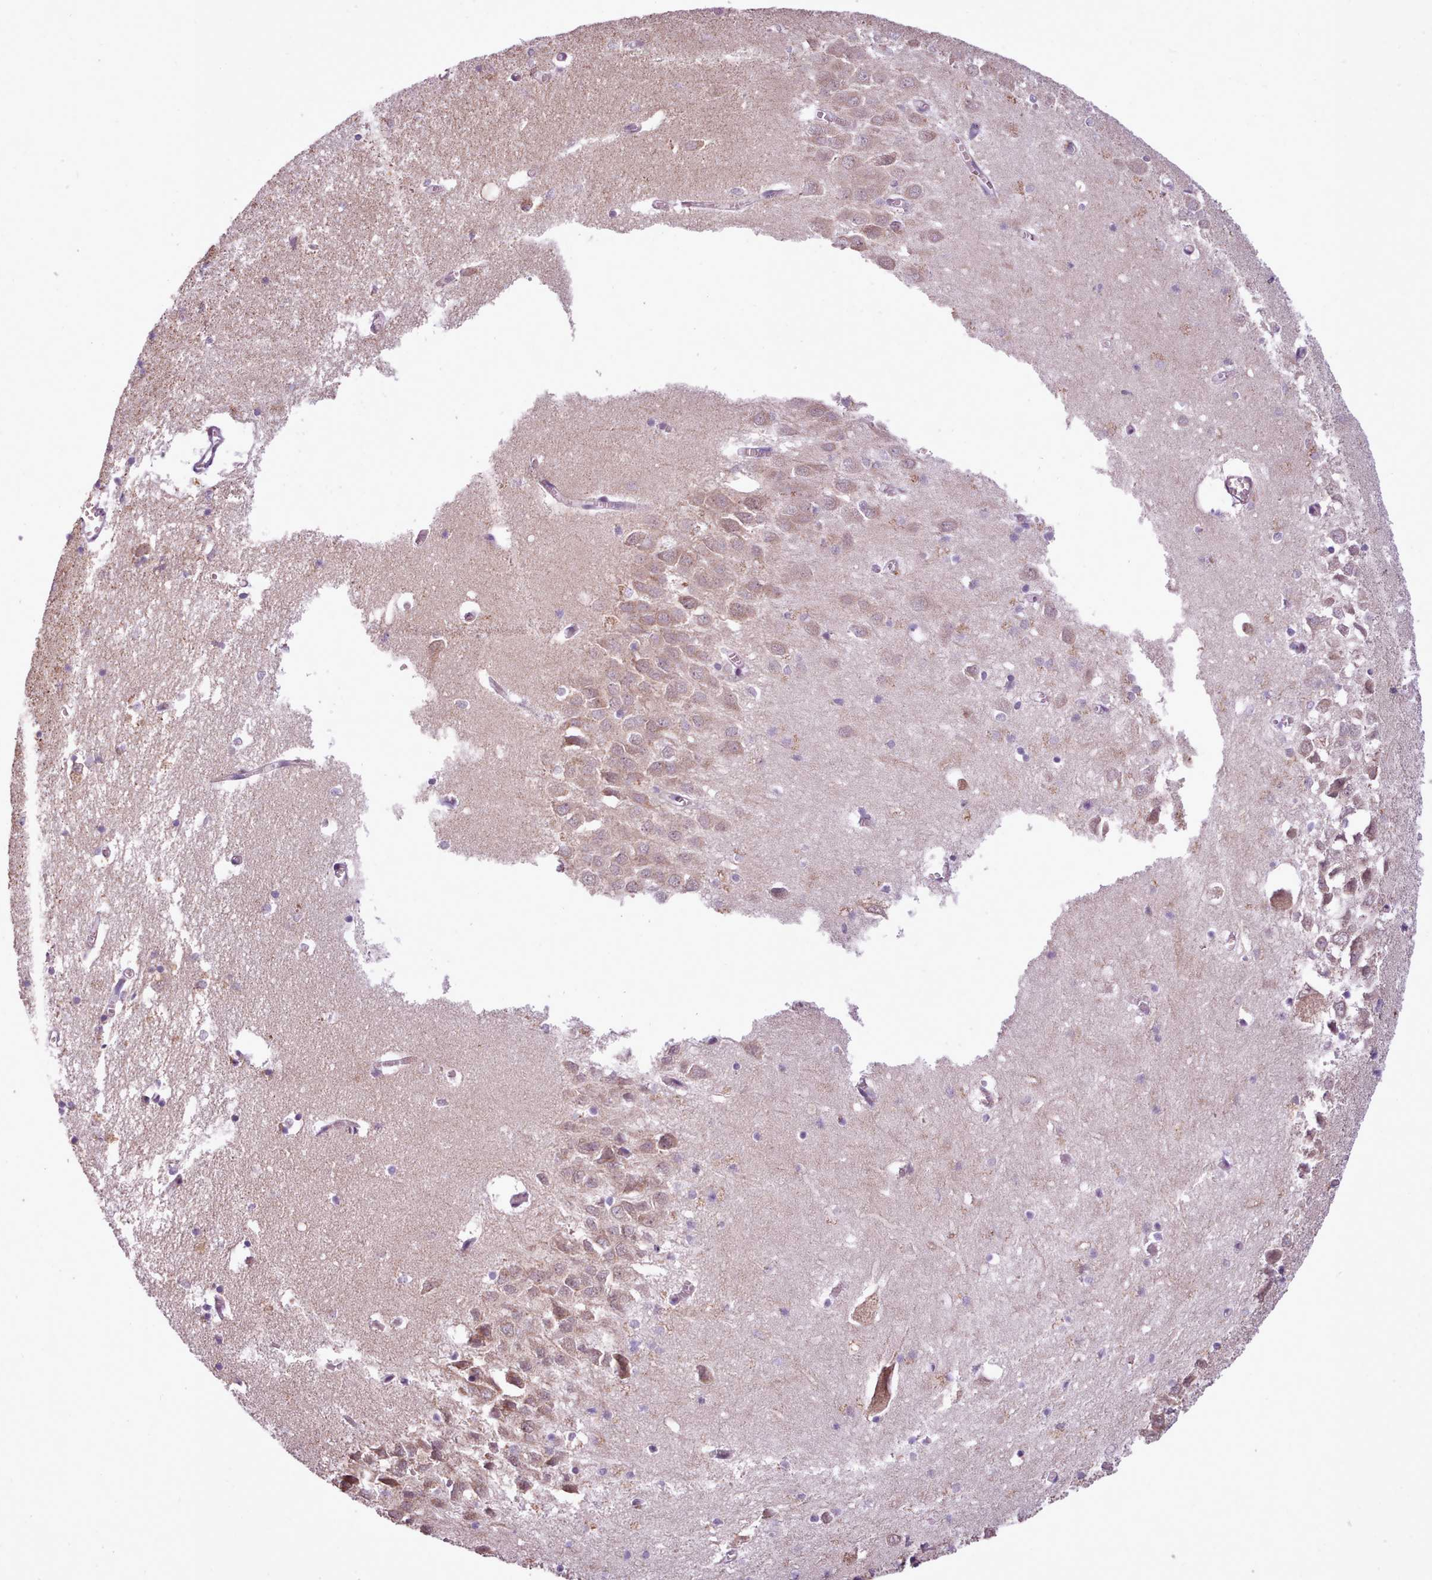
{"staining": {"intensity": "negative", "quantity": "none", "location": "none"}, "tissue": "hippocampus", "cell_type": "Glial cells", "image_type": "normal", "snomed": [{"axis": "morphology", "description": "Normal tissue, NOS"}, {"axis": "topography", "description": "Hippocampus"}], "caption": "A histopathology image of hippocampus stained for a protein shows no brown staining in glial cells. (DAB (3,3'-diaminobenzidine) IHC, high magnification).", "gene": "LIN7C", "patient": {"sex": "male", "age": 70}}